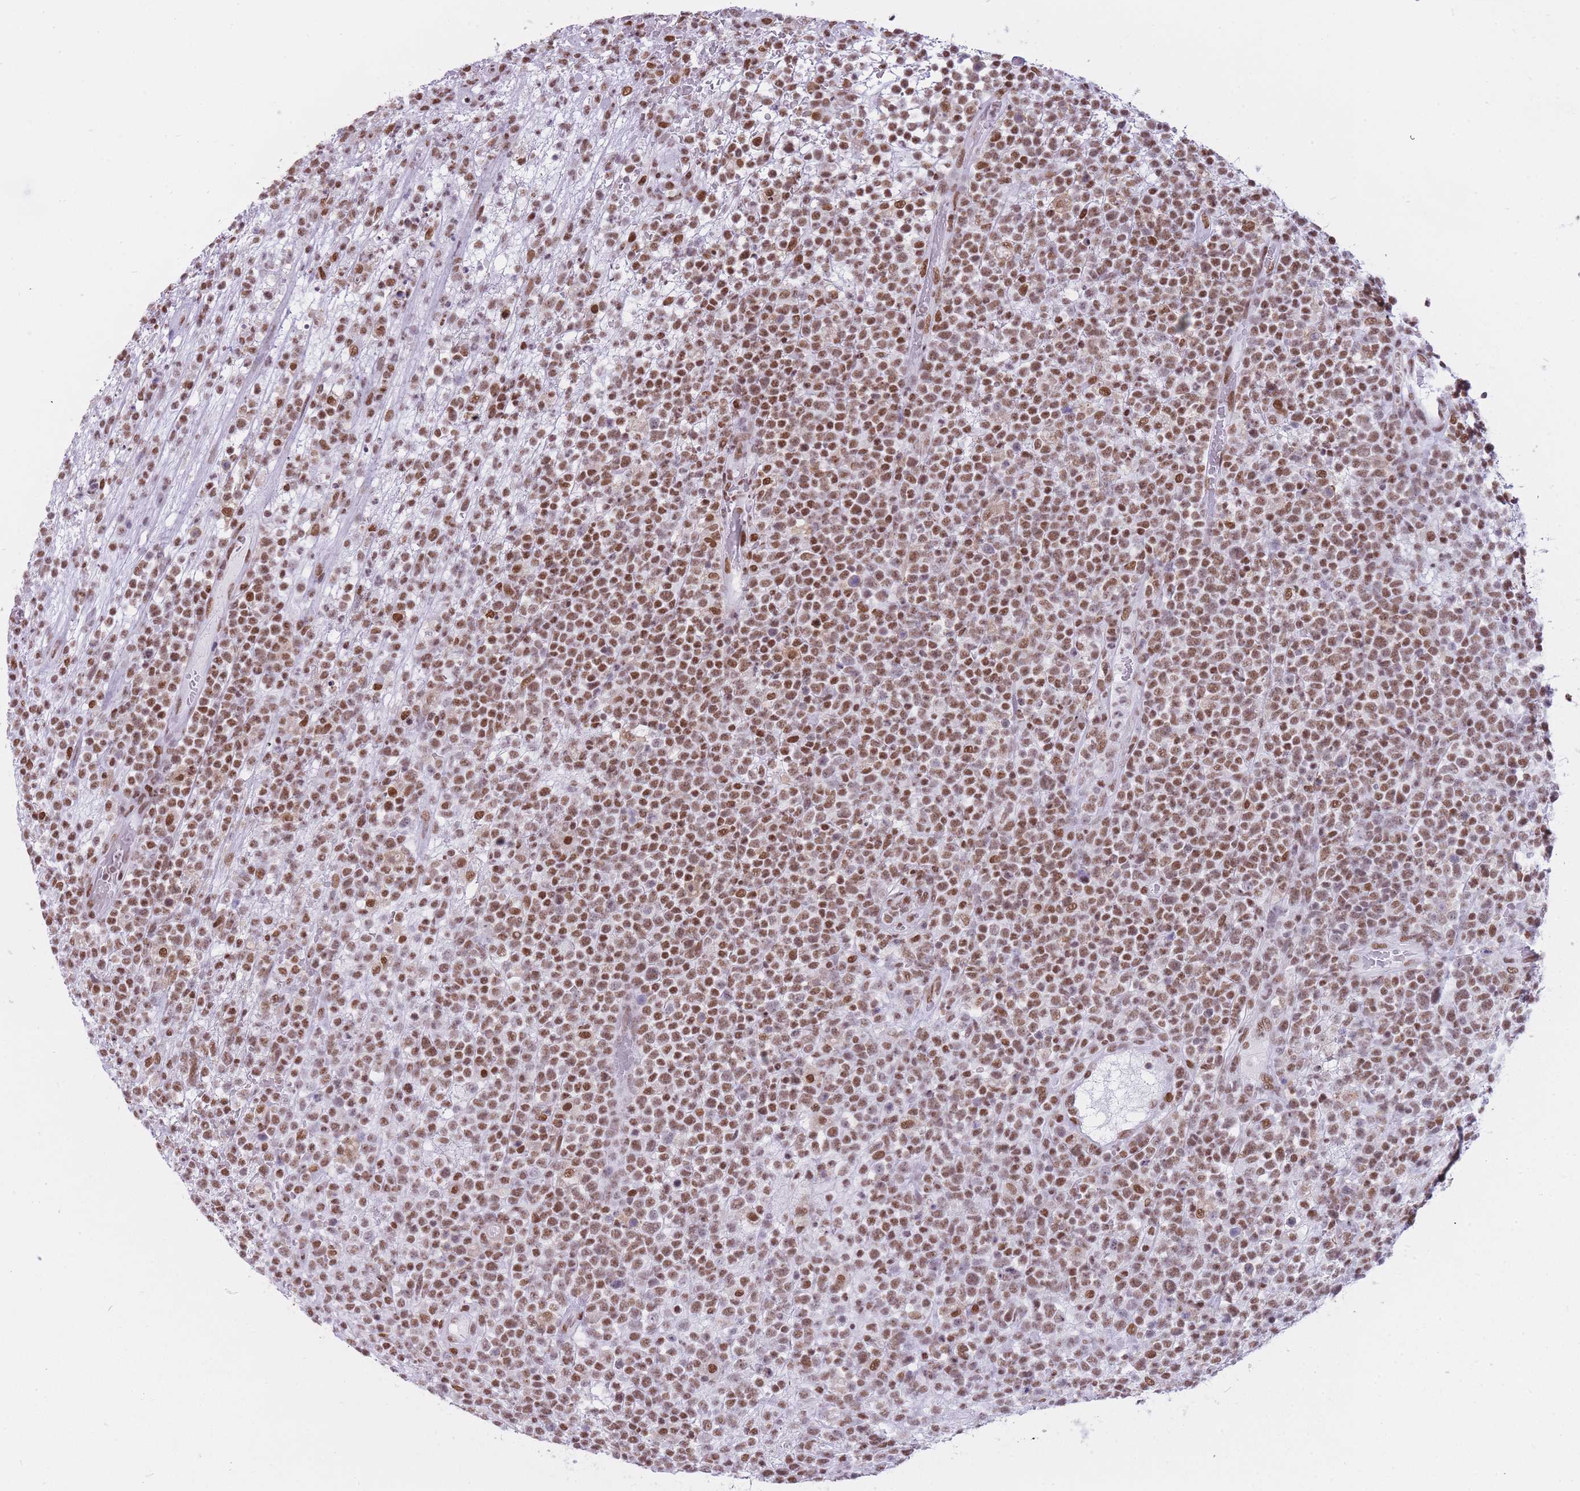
{"staining": {"intensity": "moderate", "quantity": ">75%", "location": "nuclear"}, "tissue": "lymphoma", "cell_type": "Tumor cells", "image_type": "cancer", "snomed": [{"axis": "morphology", "description": "Malignant lymphoma, non-Hodgkin's type, High grade"}, {"axis": "topography", "description": "Colon"}], "caption": "DAB (3,3'-diaminobenzidine) immunohistochemical staining of lymphoma reveals moderate nuclear protein positivity in approximately >75% of tumor cells.", "gene": "HNRNPUL1", "patient": {"sex": "female", "age": 53}}